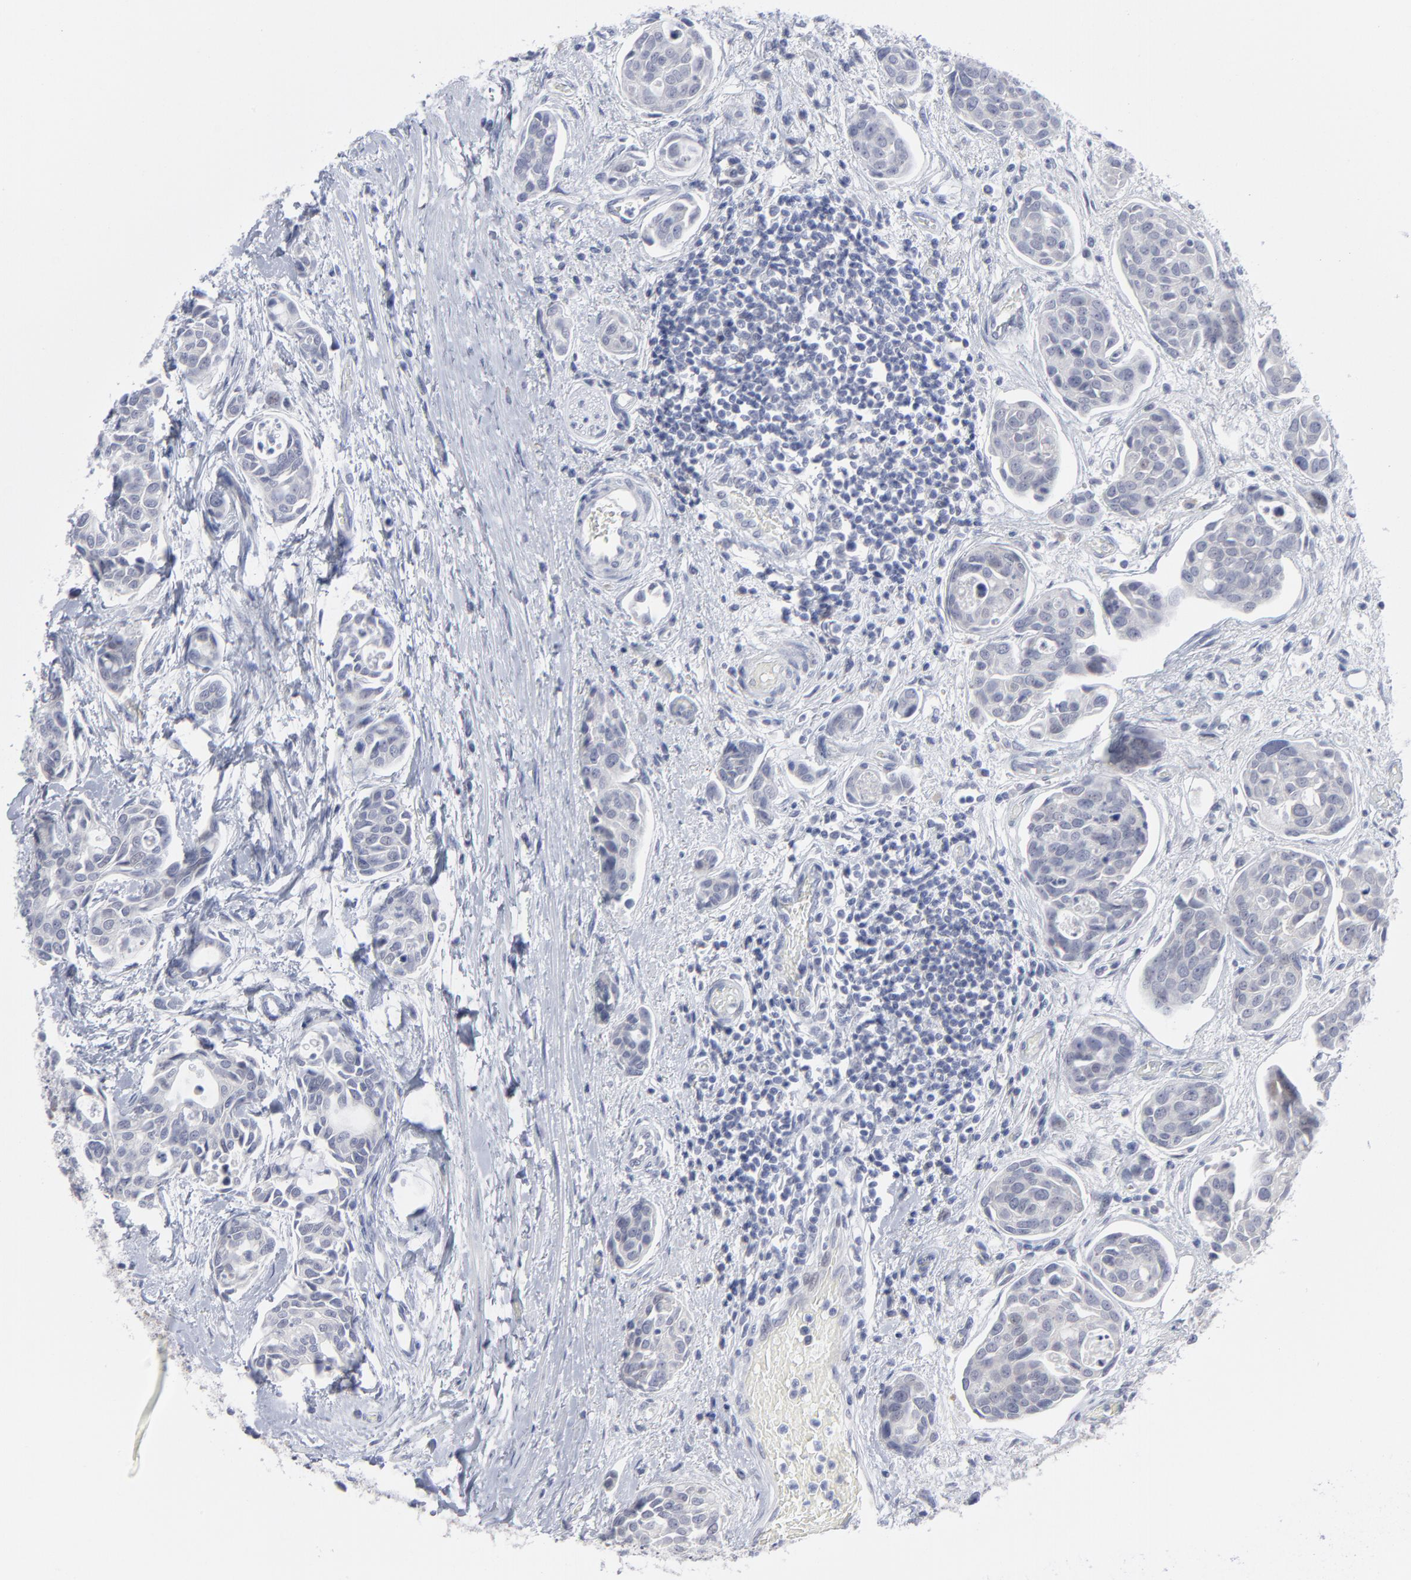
{"staining": {"intensity": "negative", "quantity": "none", "location": "none"}, "tissue": "urothelial cancer", "cell_type": "Tumor cells", "image_type": "cancer", "snomed": [{"axis": "morphology", "description": "Urothelial carcinoma, High grade"}, {"axis": "topography", "description": "Urinary bladder"}], "caption": "Immunohistochemical staining of high-grade urothelial carcinoma shows no significant expression in tumor cells.", "gene": "RPS24", "patient": {"sex": "male", "age": 78}}